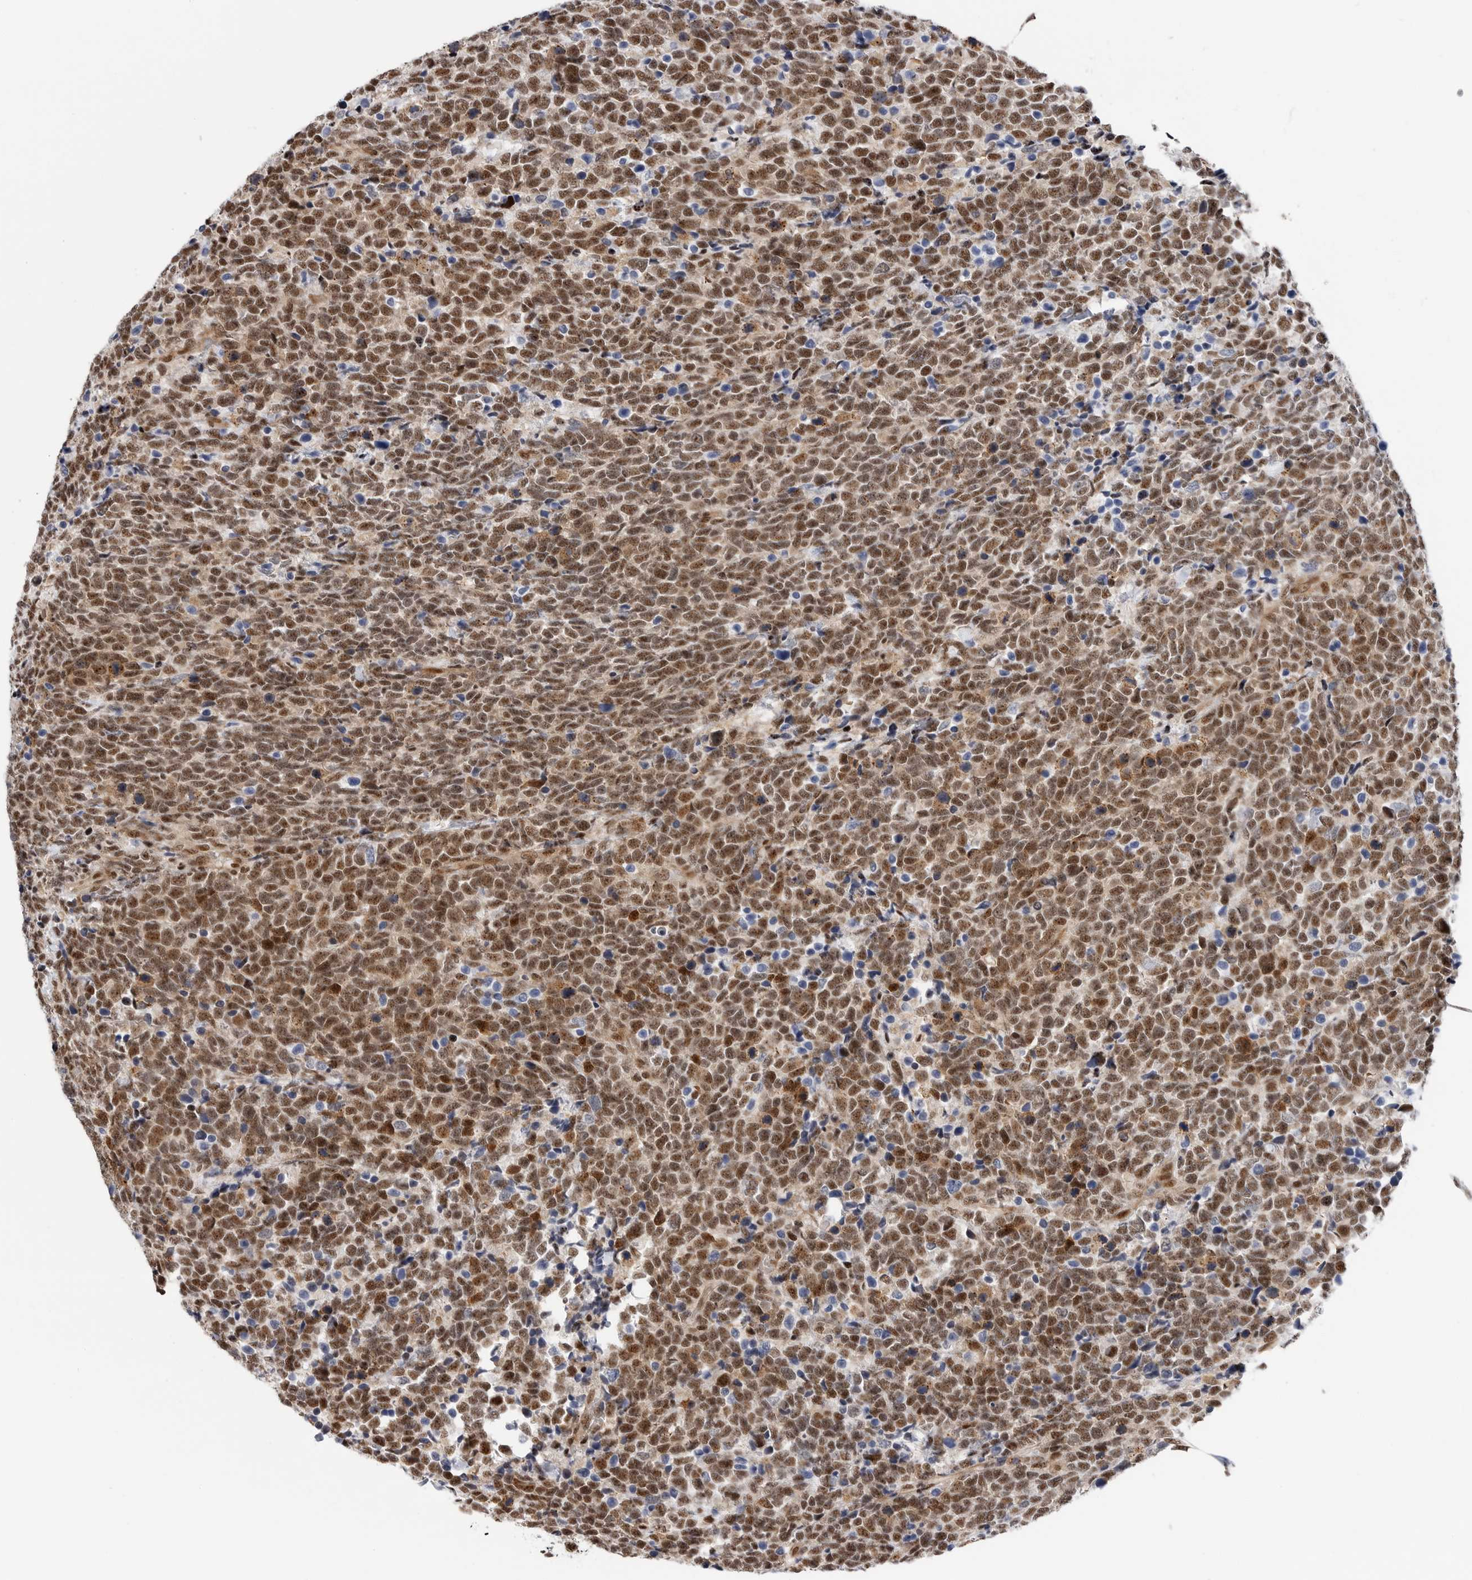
{"staining": {"intensity": "moderate", "quantity": ">75%", "location": "nuclear"}, "tissue": "urothelial cancer", "cell_type": "Tumor cells", "image_type": "cancer", "snomed": [{"axis": "morphology", "description": "Urothelial carcinoma, High grade"}, {"axis": "topography", "description": "Urinary bladder"}], "caption": "Urothelial cancer stained with a protein marker displays moderate staining in tumor cells.", "gene": "GPATCH2", "patient": {"sex": "female", "age": 82}}